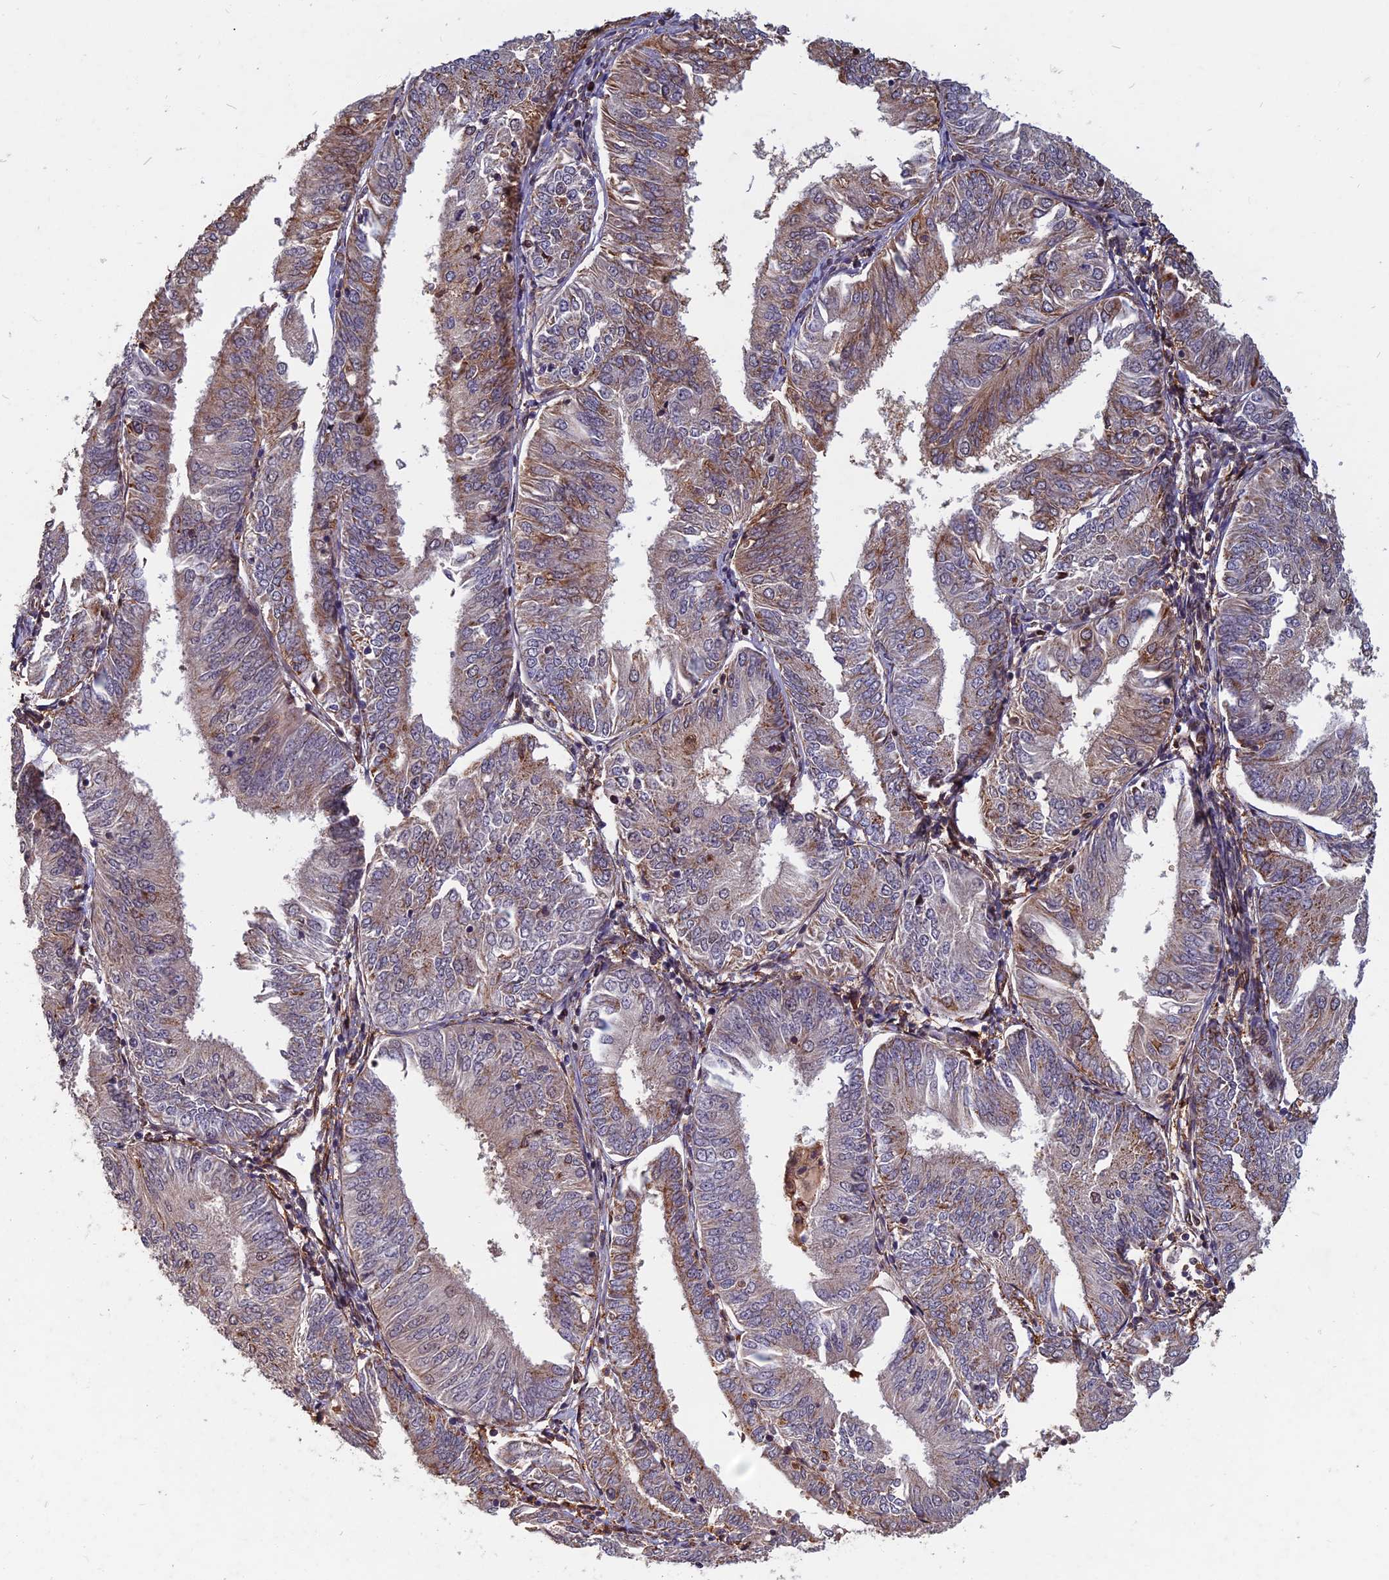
{"staining": {"intensity": "moderate", "quantity": "<25%", "location": "cytoplasmic/membranous"}, "tissue": "endometrial cancer", "cell_type": "Tumor cells", "image_type": "cancer", "snomed": [{"axis": "morphology", "description": "Adenocarcinoma, NOS"}, {"axis": "topography", "description": "Endometrium"}], "caption": "IHC image of adenocarcinoma (endometrial) stained for a protein (brown), which demonstrates low levels of moderate cytoplasmic/membranous positivity in approximately <25% of tumor cells.", "gene": "SPG11", "patient": {"sex": "female", "age": 58}}